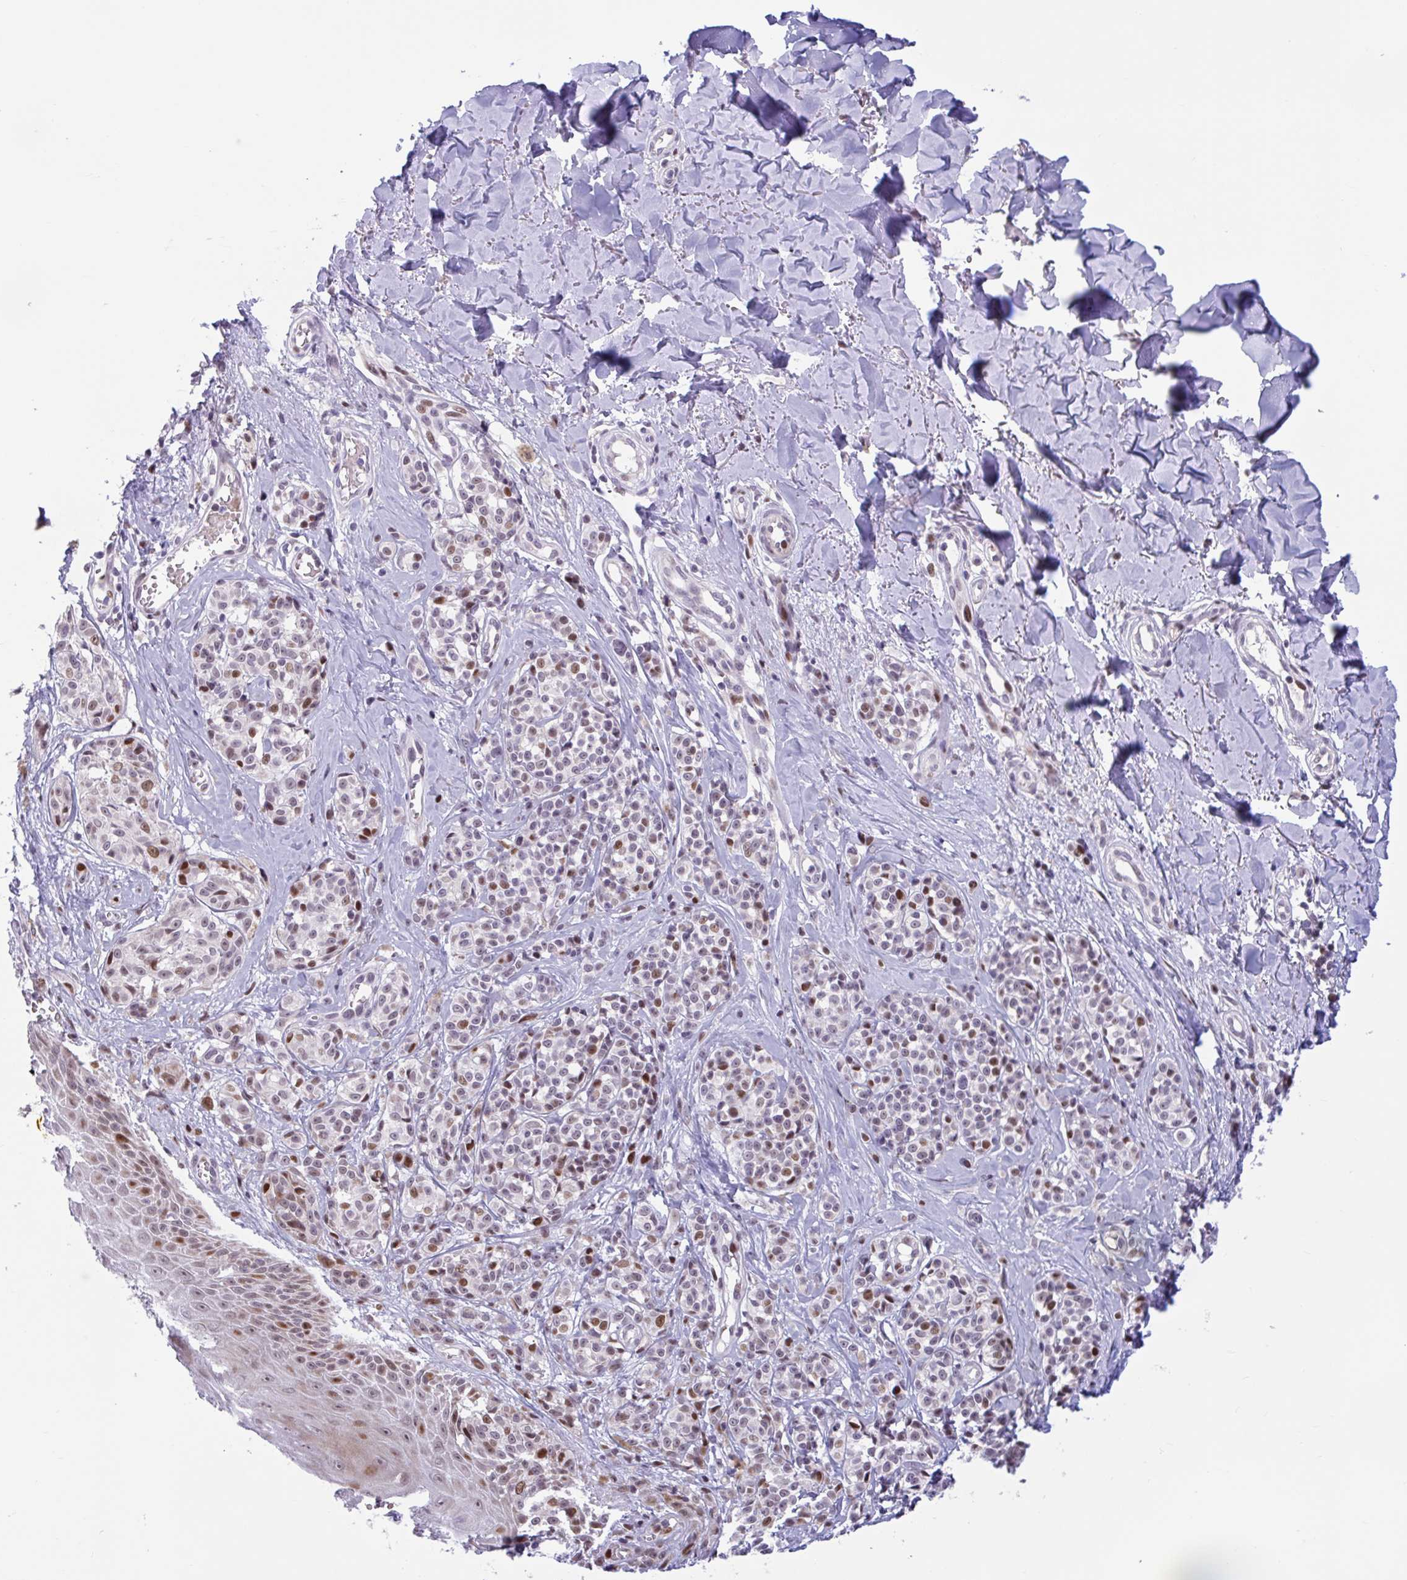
{"staining": {"intensity": "moderate", "quantity": "25%-75%", "location": "nuclear"}, "tissue": "melanoma", "cell_type": "Tumor cells", "image_type": "cancer", "snomed": [{"axis": "morphology", "description": "Malignant melanoma, NOS"}, {"axis": "topography", "description": "Skin"}], "caption": "Immunohistochemistry image of malignant melanoma stained for a protein (brown), which exhibits medium levels of moderate nuclear expression in about 25%-75% of tumor cells.", "gene": "RBL1", "patient": {"sex": "male", "age": 74}}